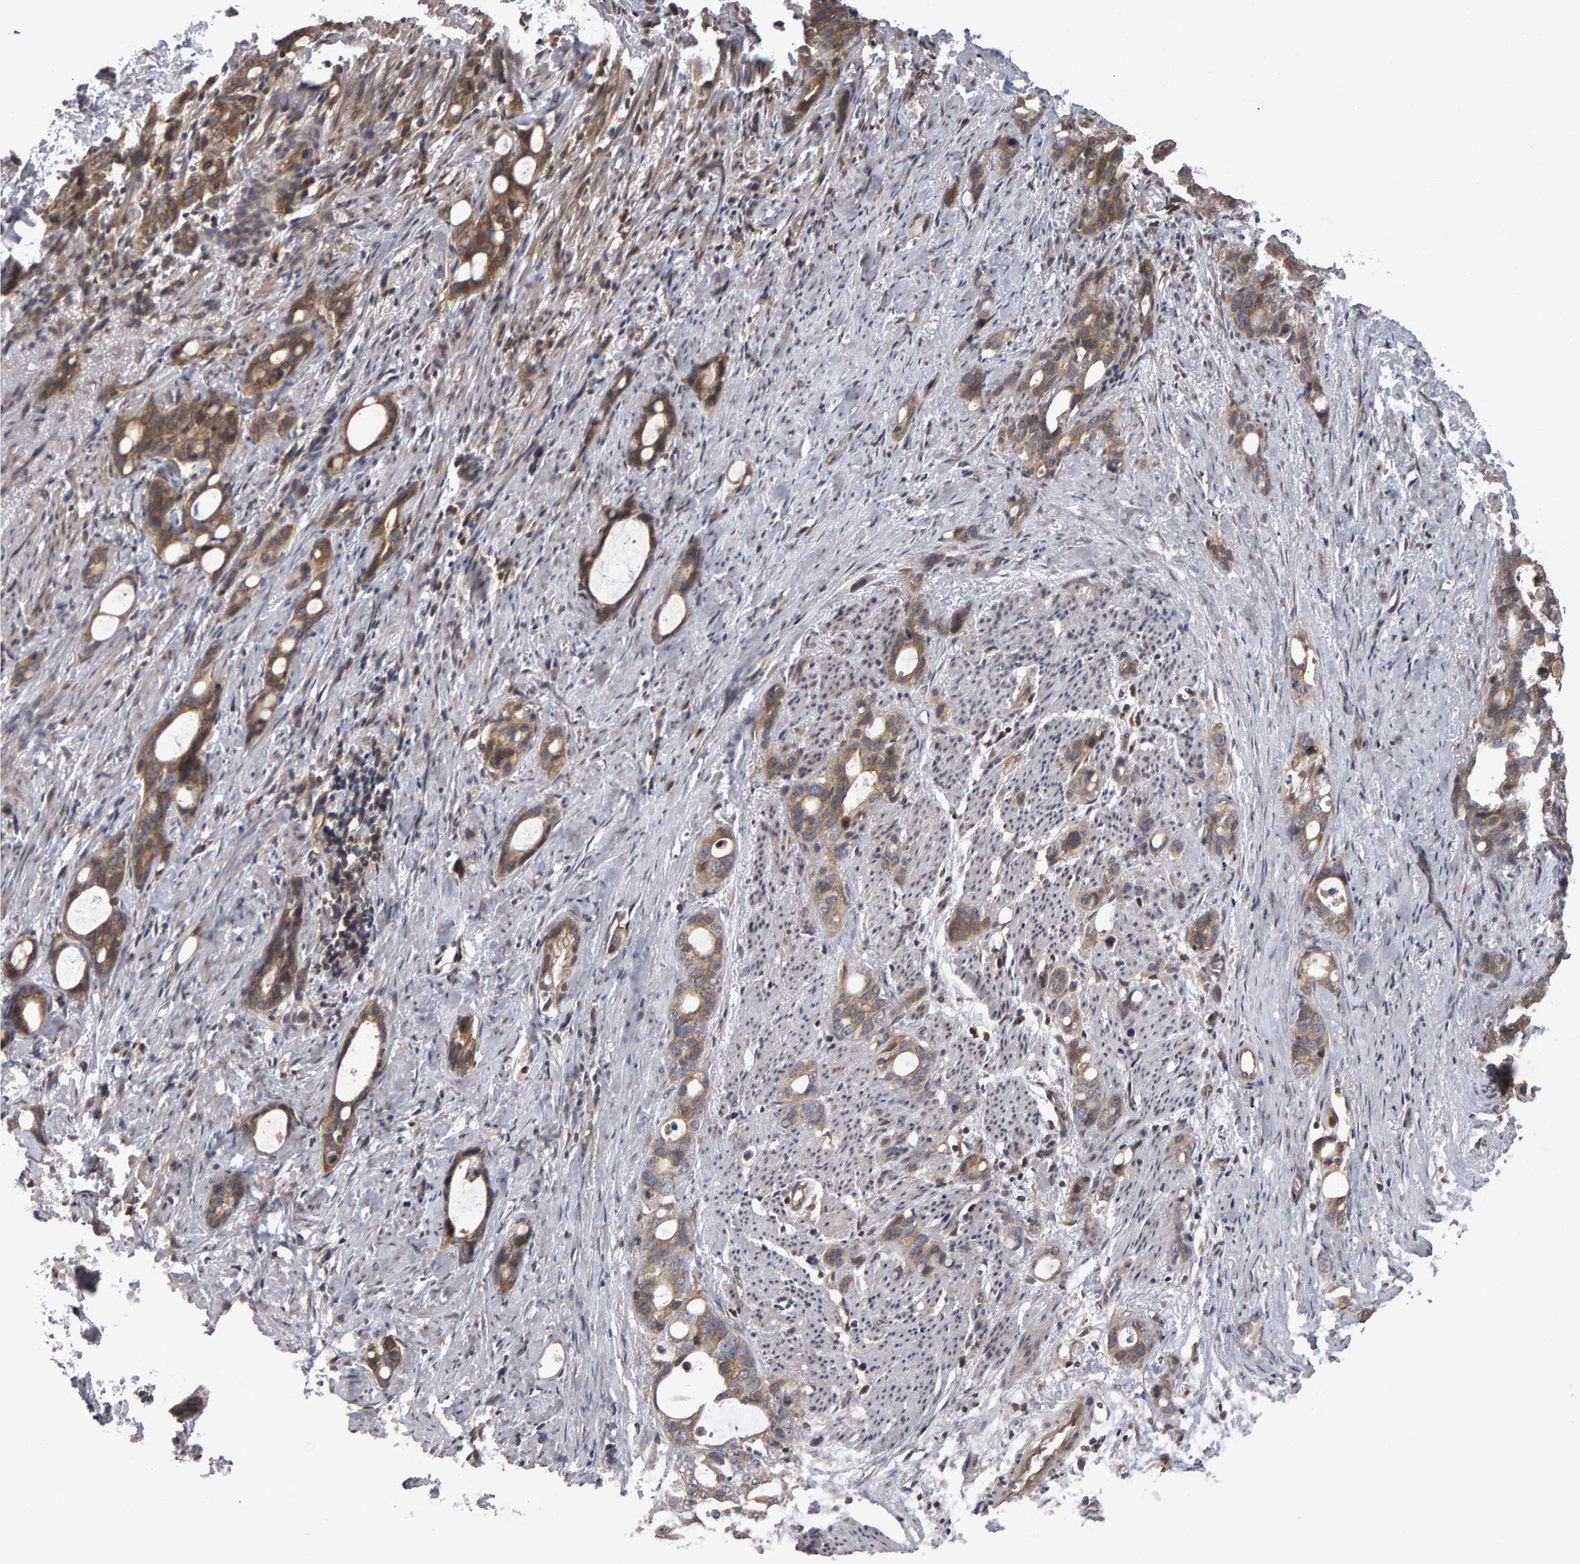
{"staining": {"intensity": "weak", "quantity": ">75%", "location": "cytoplasmic/membranous"}, "tissue": "stomach cancer", "cell_type": "Tumor cells", "image_type": "cancer", "snomed": [{"axis": "morphology", "description": "Adenocarcinoma, NOS"}, {"axis": "topography", "description": "Stomach"}], "caption": "Immunohistochemical staining of human adenocarcinoma (stomach) displays weak cytoplasmic/membranous protein expression in approximately >75% of tumor cells.", "gene": "SCRIB", "patient": {"sex": "female", "age": 75}}